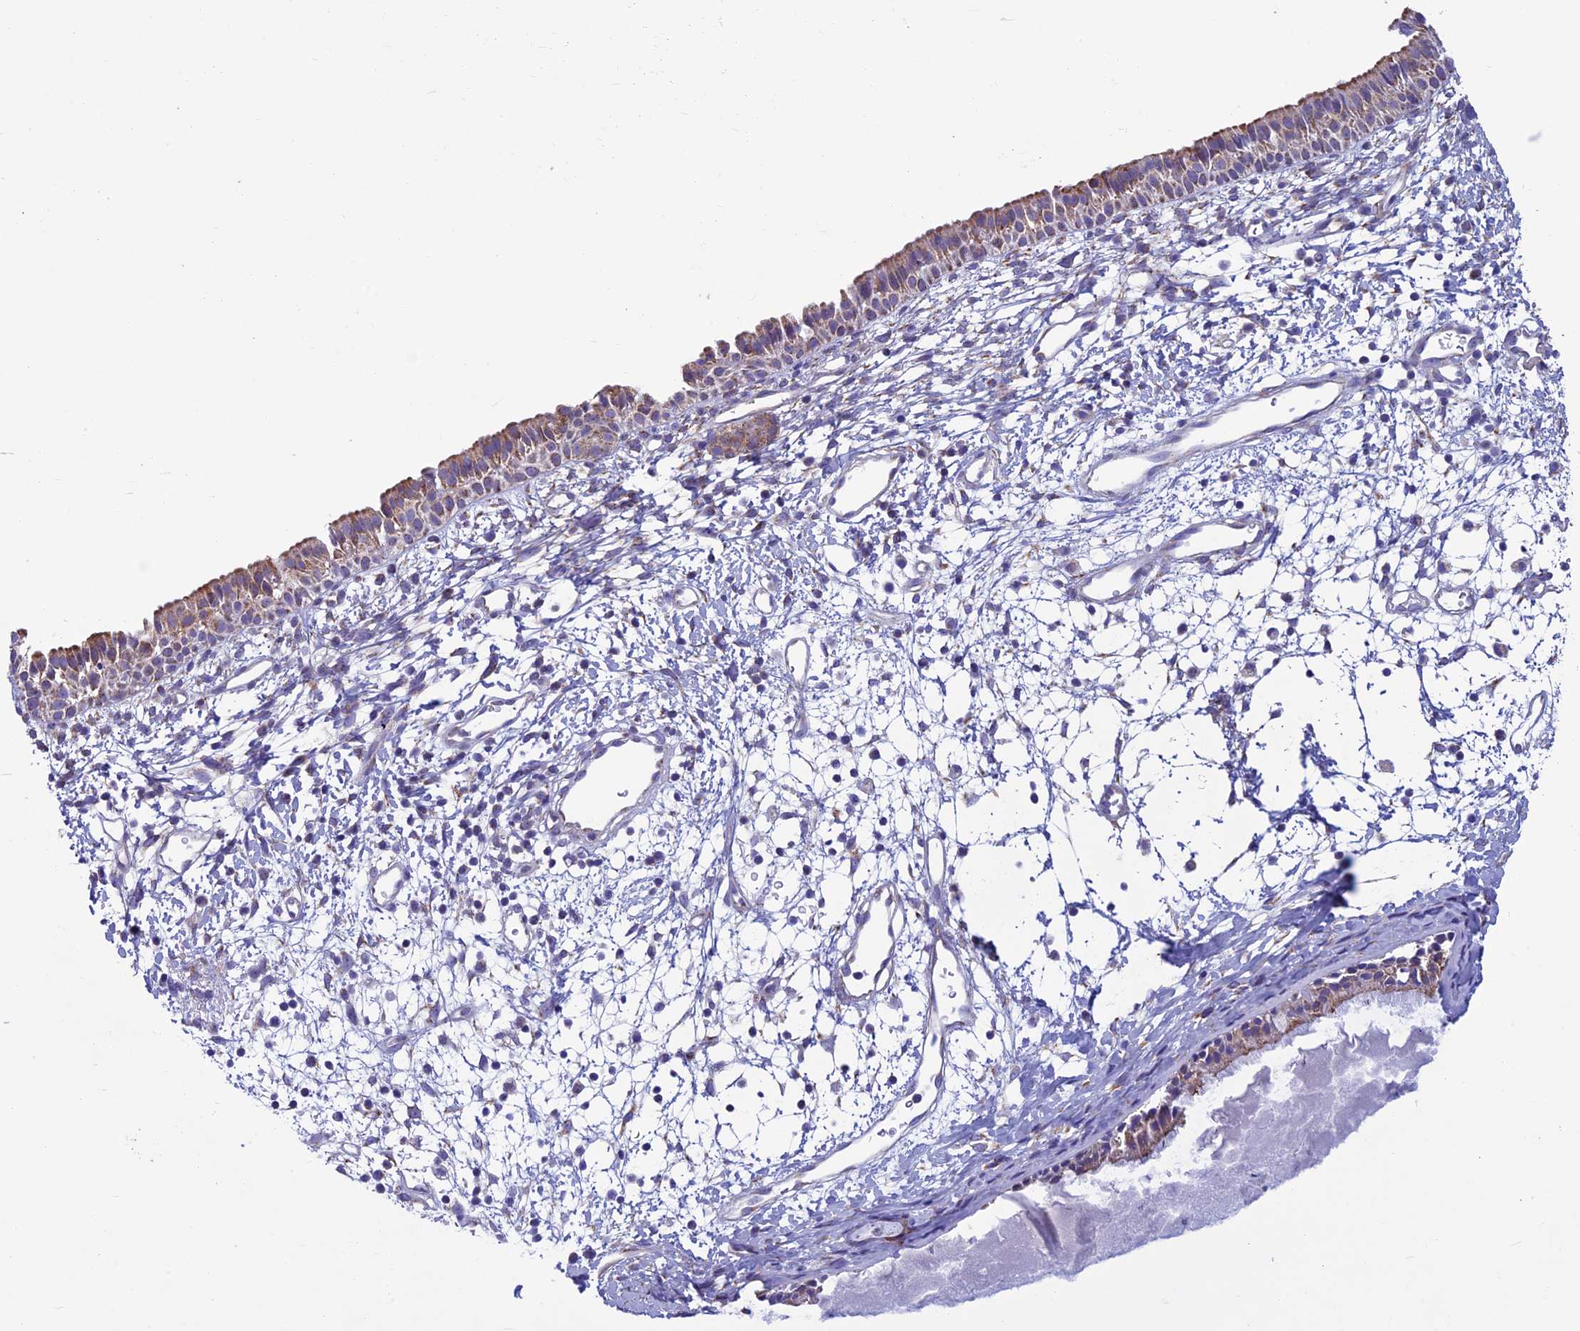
{"staining": {"intensity": "weak", "quantity": ">75%", "location": "cytoplasmic/membranous"}, "tissue": "nasopharynx", "cell_type": "Respiratory epithelial cells", "image_type": "normal", "snomed": [{"axis": "morphology", "description": "Normal tissue, NOS"}, {"axis": "topography", "description": "Nasopharynx"}], "caption": "DAB immunohistochemical staining of benign human nasopharynx demonstrates weak cytoplasmic/membranous protein positivity in approximately >75% of respiratory epithelial cells. (DAB IHC with brightfield microscopy, high magnification).", "gene": "MFSD12", "patient": {"sex": "male", "age": 22}}